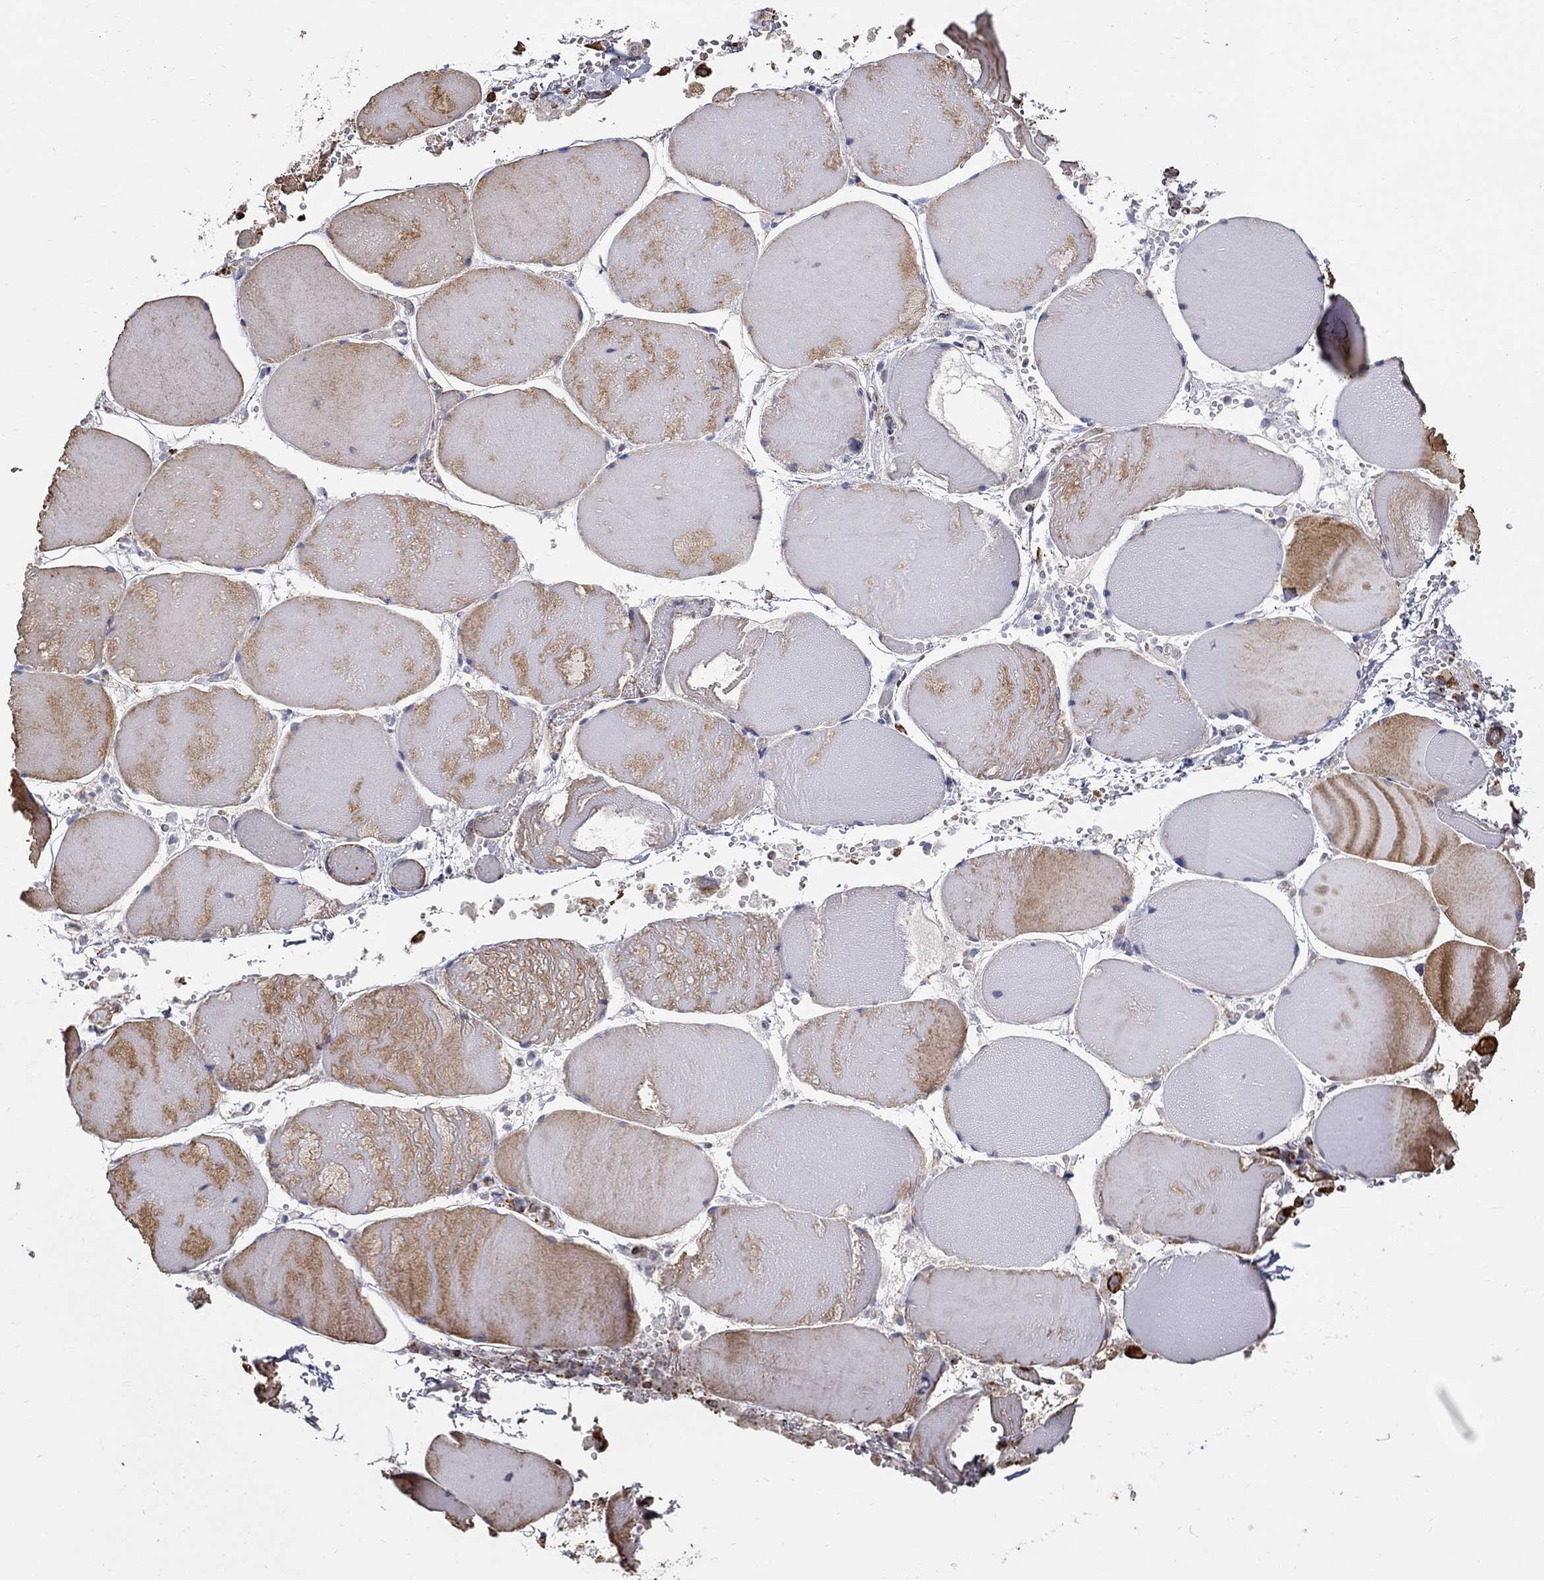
{"staining": {"intensity": "moderate", "quantity": "25%-75%", "location": "cytoplasmic/membranous"}, "tissue": "skeletal muscle", "cell_type": "Myocytes", "image_type": "normal", "snomed": [{"axis": "morphology", "description": "Normal tissue, NOS"}, {"axis": "morphology", "description": "Malignant melanoma, Metastatic site"}, {"axis": "topography", "description": "Skeletal muscle"}], "caption": "Moderate cytoplasmic/membranous staining is identified in about 25%-75% of myocytes in unremarkable skeletal muscle. (IHC, brightfield microscopy, high magnification).", "gene": "NPHP1", "patient": {"sex": "male", "age": 50}}